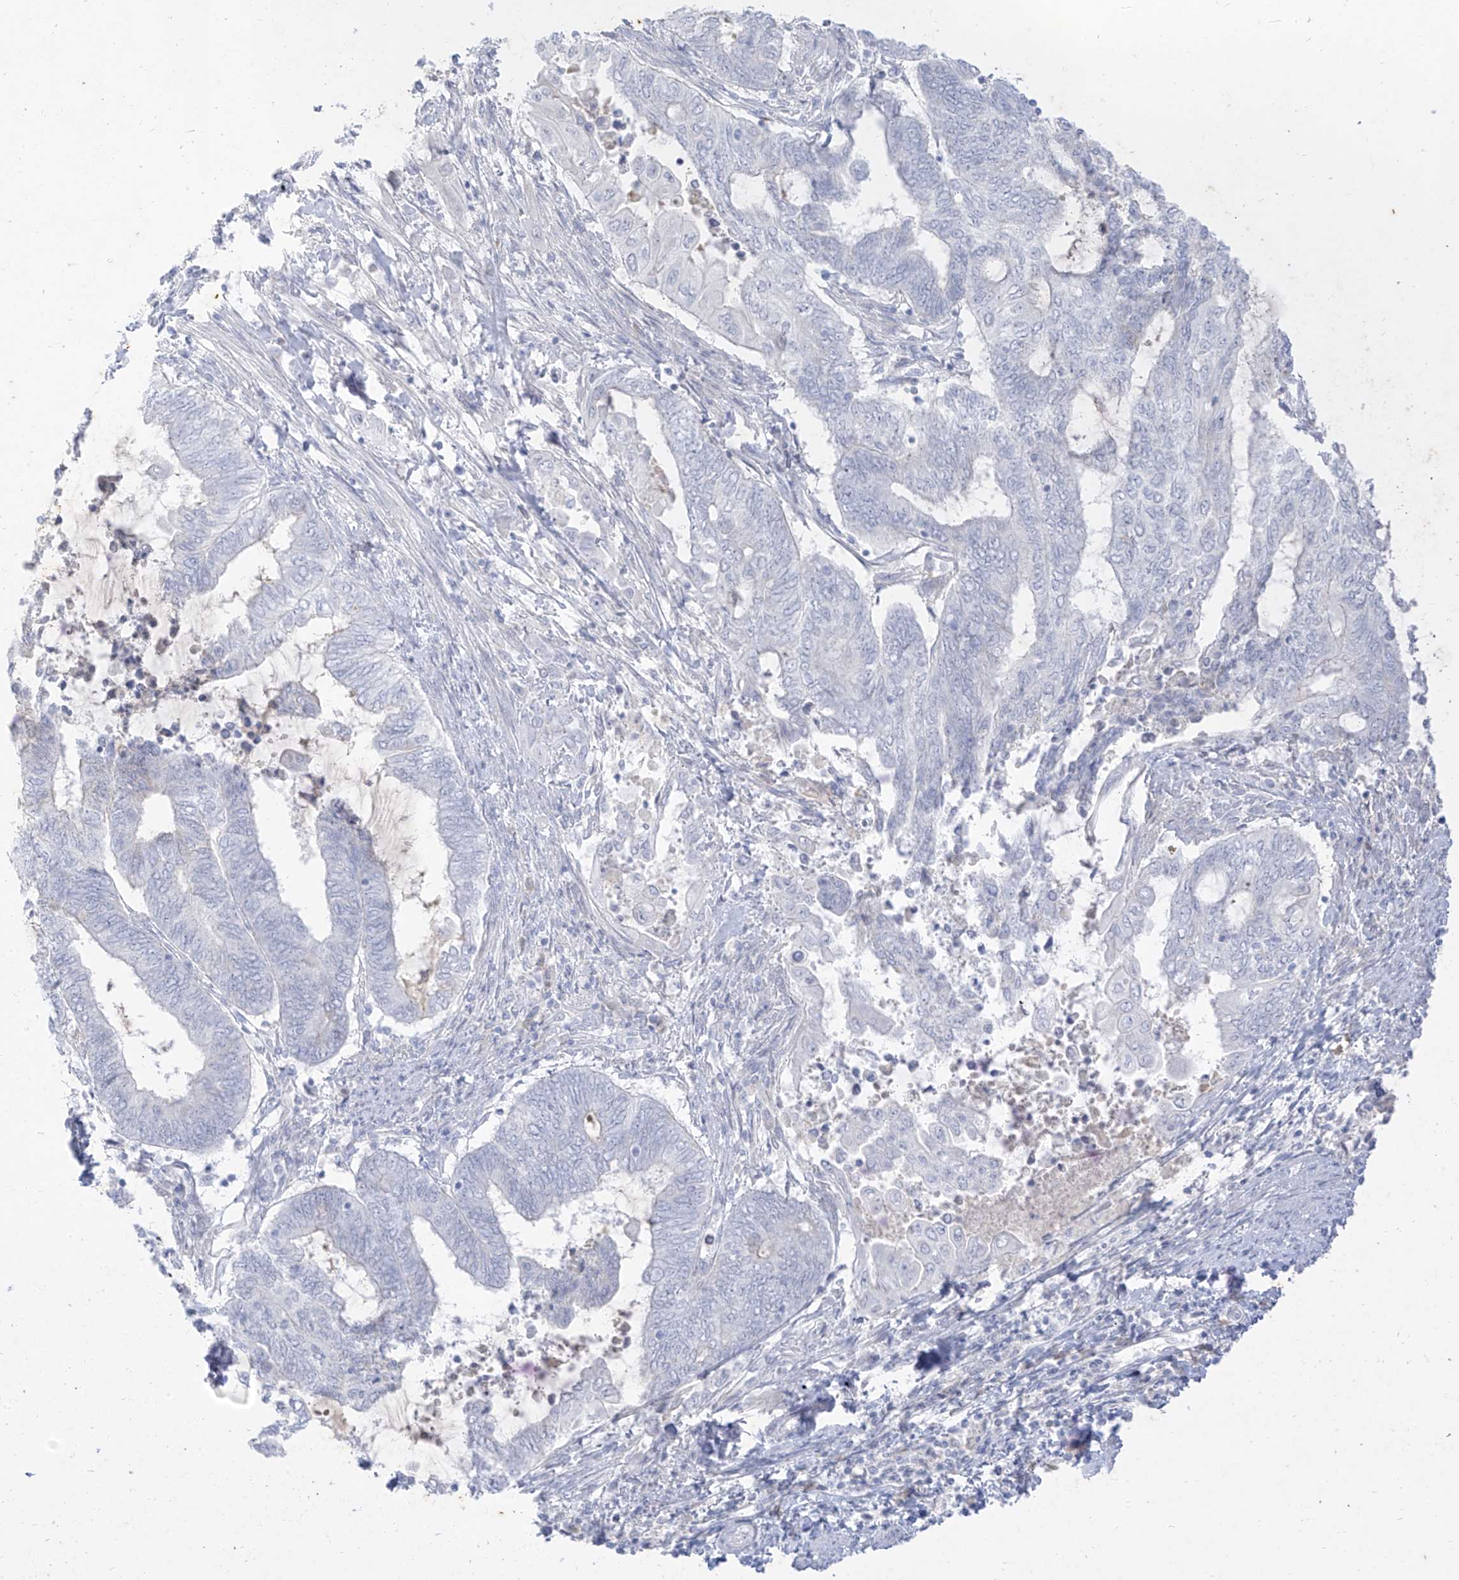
{"staining": {"intensity": "negative", "quantity": "none", "location": "none"}, "tissue": "endometrial cancer", "cell_type": "Tumor cells", "image_type": "cancer", "snomed": [{"axis": "morphology", "description": "Adenocarcinoma, NOS"}, {"axis": "topography", "description": "Uterus"}, {"axis": "topography", "description": "Endometrium"}], "caption": "This is an IHC photomicrograph of human adenocarcinoma (endometrial). There is no positivity in tumor cells.", "gene": "TGM4", "patient": {"sex": "female", "age": 70}}